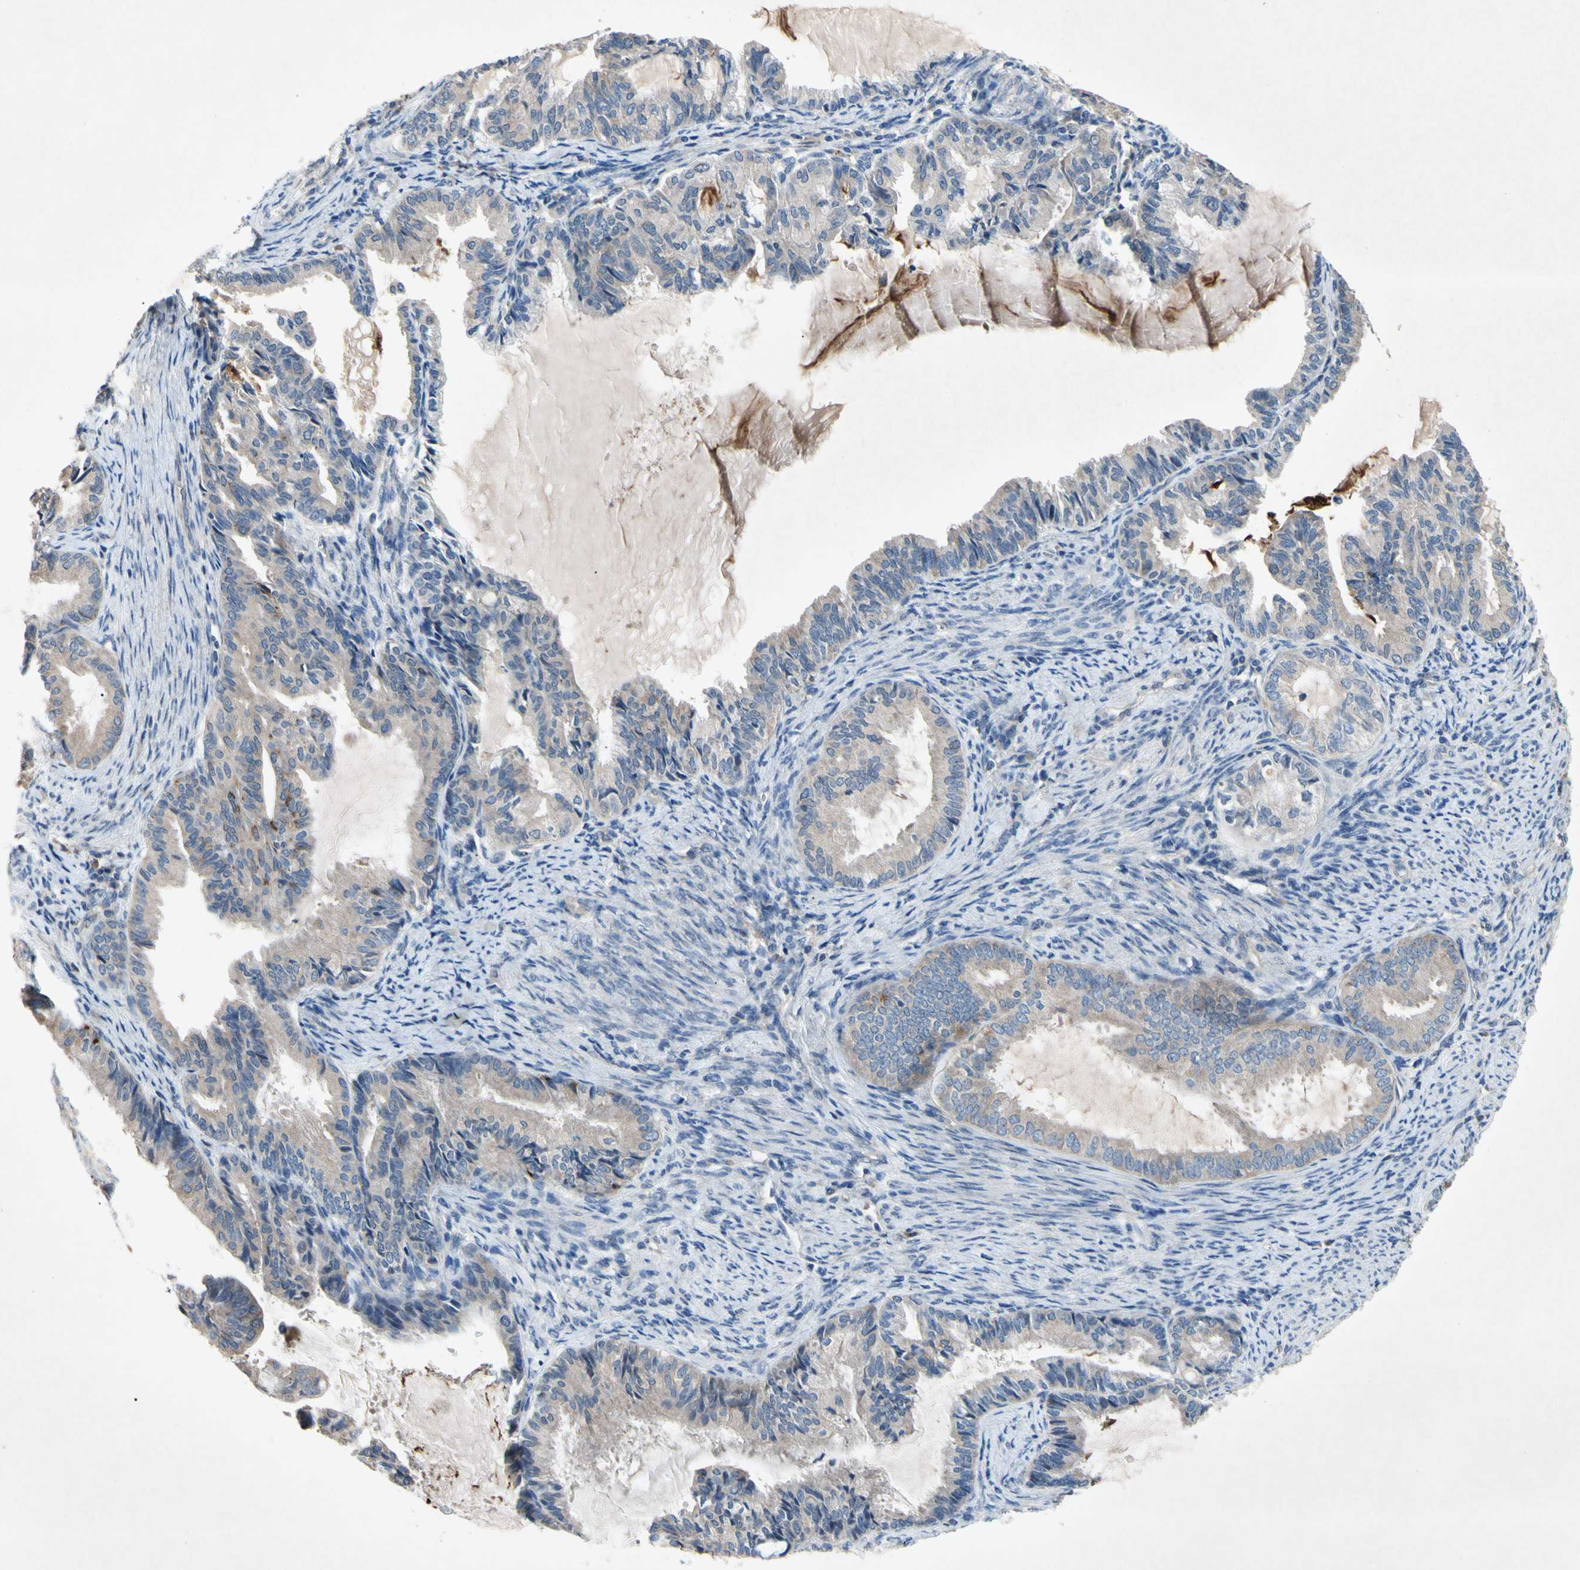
{"staining": {"intensity": "moderate", "quantity": "25%-75%", "location": "cytoplasmic/membranous"}, "tissue": "endometrial cancer", "cell_type": "Tumor cells", "image_type": "cancer", "snomed": [{"axis": "morphology", "description": "Adenocarcinoma, NOS"}, {"axis": "topography", "description": "Endometrium"}], "caption": "The image shows staining of adenocarcinoma (endometrial), revealing moderate cytoplasmic/membranous protein staining (brown color) within tumor cells. Ihc stains the protein of interest in brown and the nuclei are stained blue.", "gene": "HILPDA", "patient": {"sex": "female", "age": 86}}